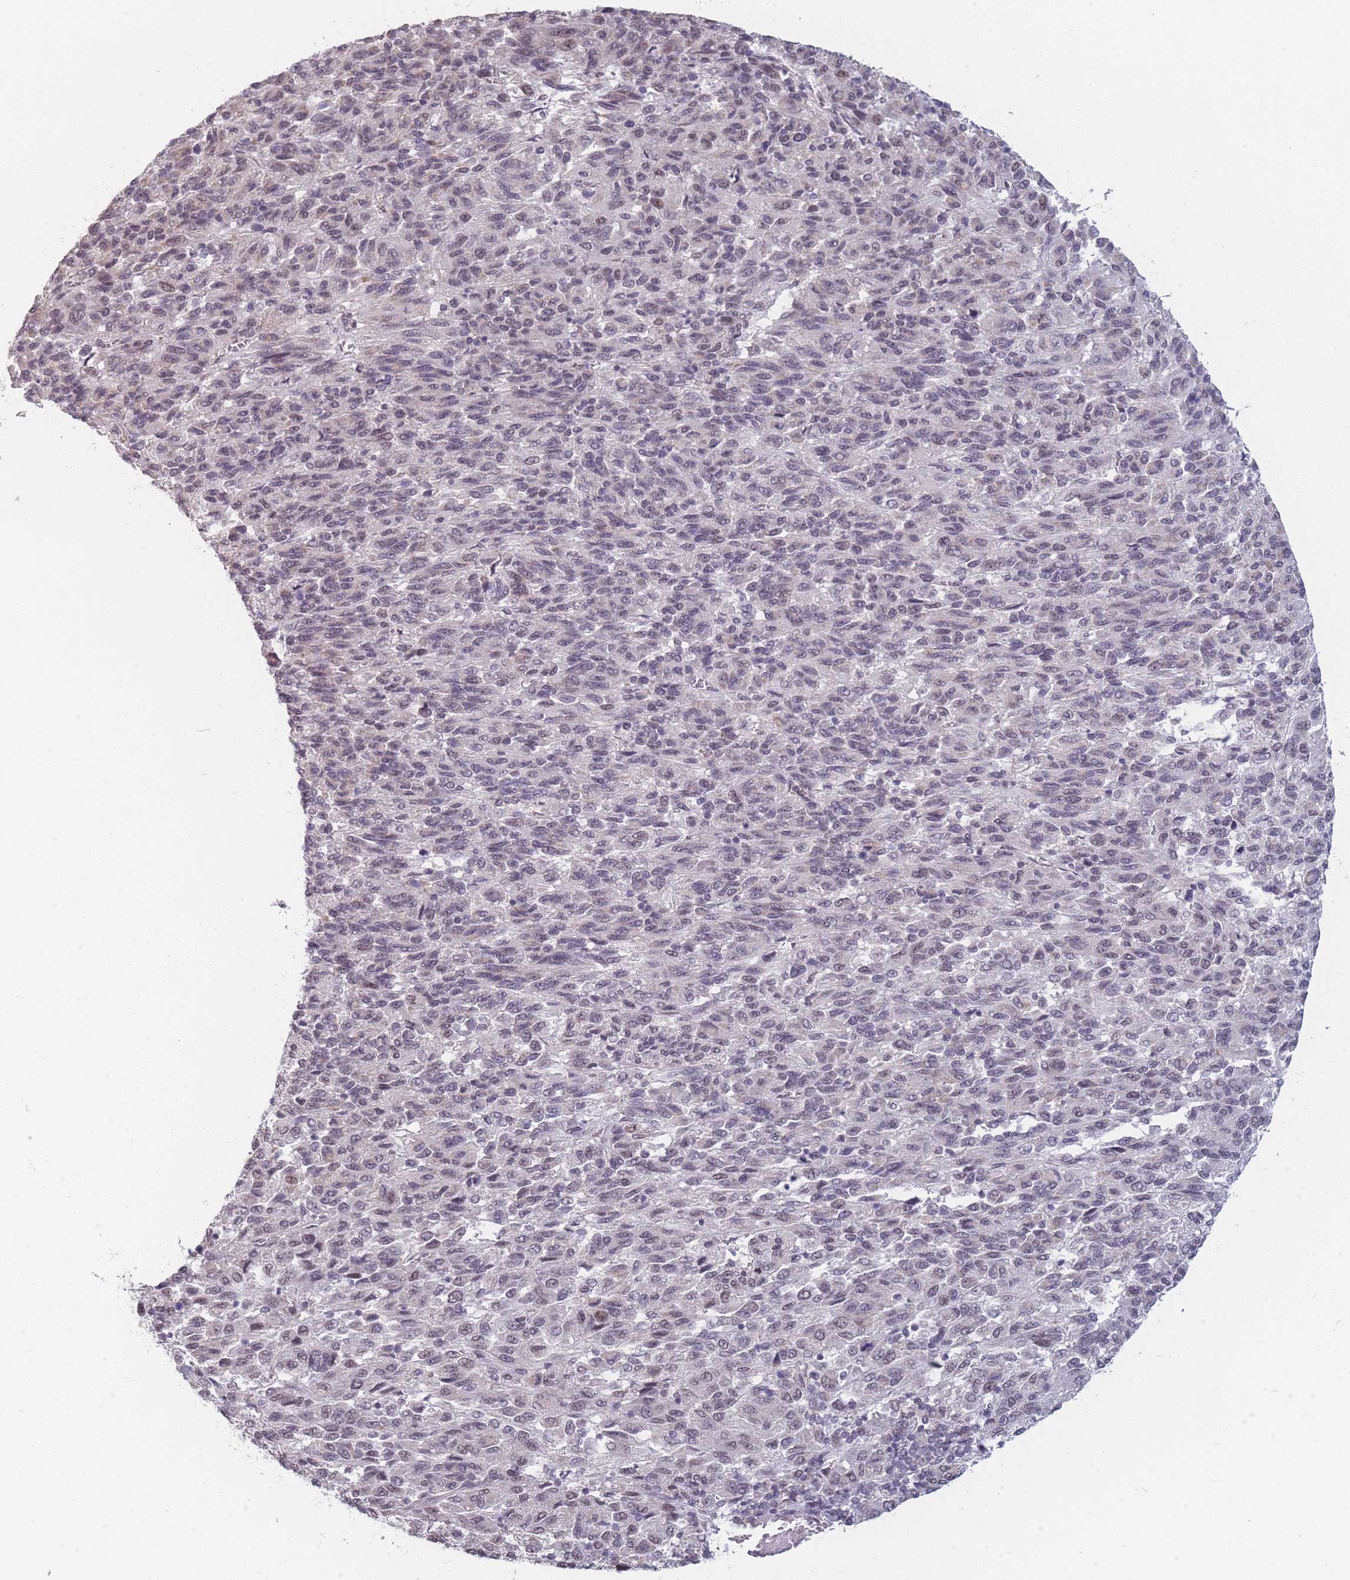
{"staining": {"intensity": "moderate", "quantity": "<25%", "location": "nuclear"}, "tissue": "melanoma", "cell_type": "Tumor cells", "image_type": "cancer", "snomed": [{"axis": "morphology", "description": "Malignant melanoma, Metastatic site"}, {"axis": "topography", "description": "Lung"}], "caption": "An image of malignant melanoma (metastatic site) stained for a protein reveals moderate nuclear brown staining in tumor cells.", "gene": "SIN3B", "patient": {"sex": "male", "age": 64}}